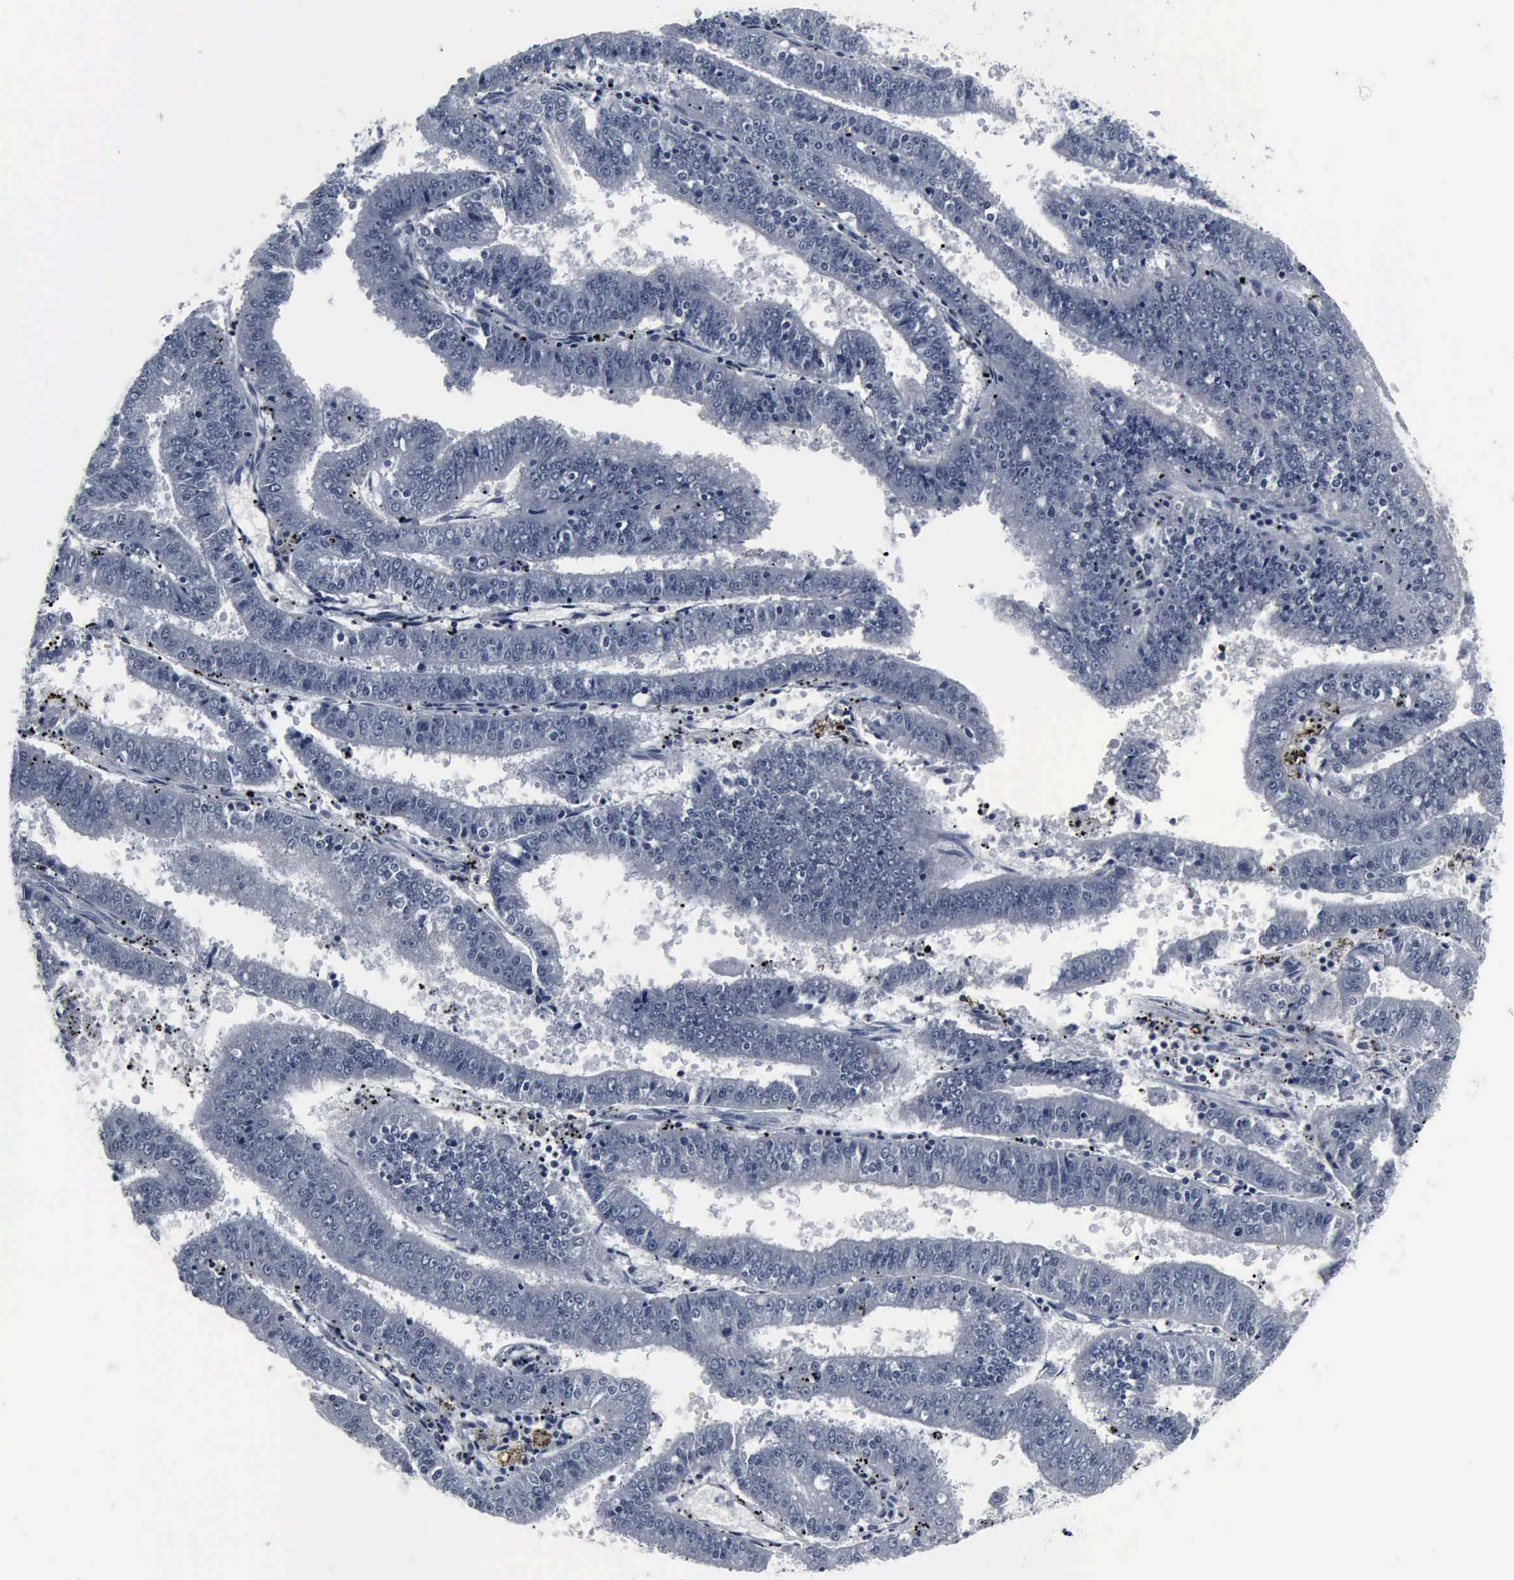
{"staining": {"intensity": "negative", "quantity": "none", "location": "none"}, "tissue": "endometrial cancer", "cell_type": "Tumor cells", "image_type": "cancer", "snomed": [{"axis": "morphology", "description": "Adenocarcinoma, NOS"}, {"axis": "topography", "description": "Endometrium"}], "caption": "DAB immunohistochemical staining of endometrial cancer shows no significant positivity in tumor cells.", "gene": "SNAP25", "patient": {"sex": "female", "age": 66}}